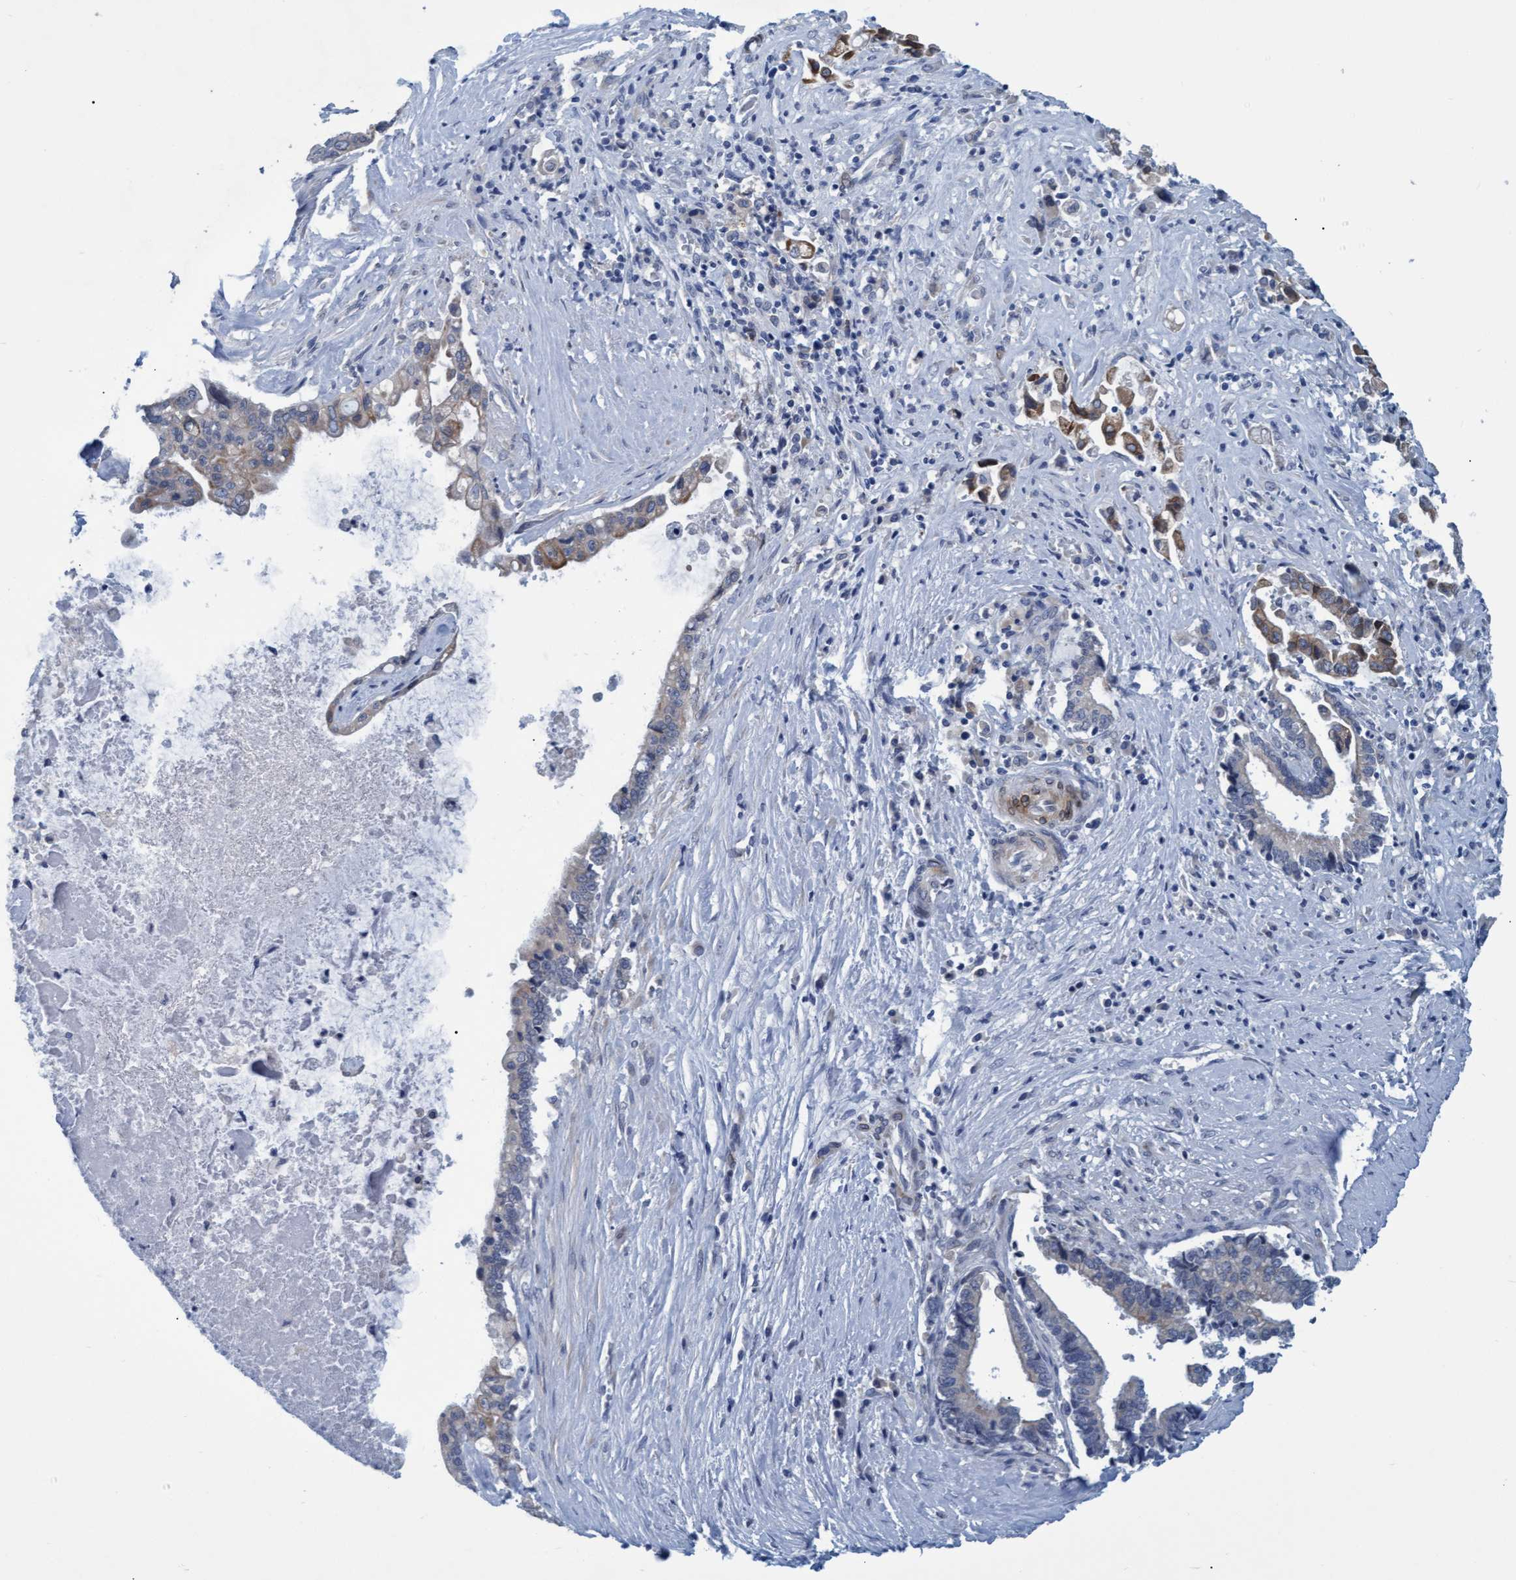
{"staining": {"intensity": "moderate", "quantity": "<25%", "location": "cytoplasmic/membranous"}, "tissue": "liver cancer", "cell_type": "Tumor cells", "image_type": "cancer", "snomed": [{"axis": "morphology", "description": "Cholangiocarcinoma"}, {"axis": "topography", "description": "Liver"}], "caption": "Protein staining of cholangiocarcinoma (liver) tissue shows moderate cytoplasmic/membranous positivity in approximately <25% of tumor cells.", "gene": "SSTR3", "patient": {"sex": "male", "age": 57}}